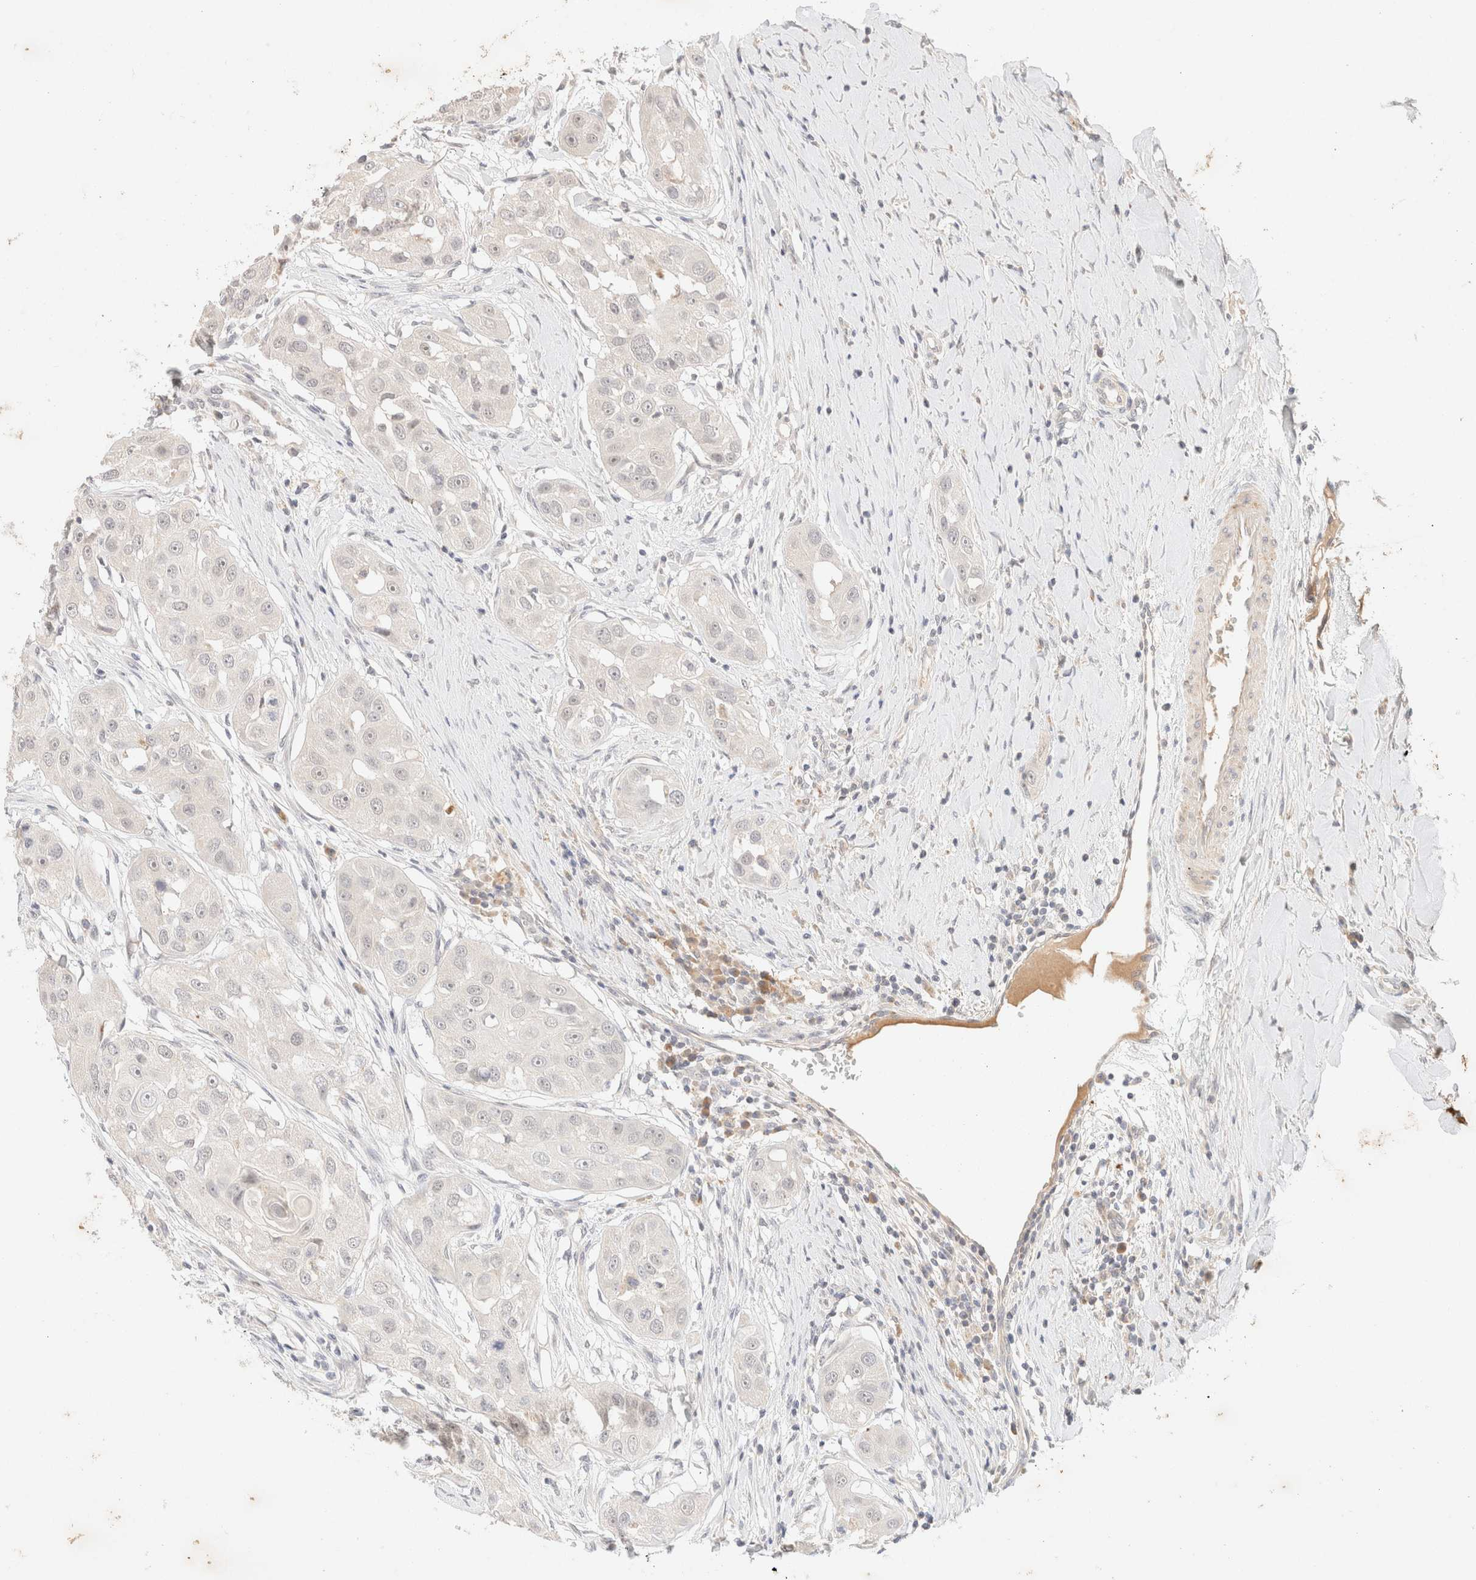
{"staining": {"intensity": "negative", "quantity": "none", "location": "none"}, "tissue": "head and neck cancer", "cell_type": "Tumor cells", "image_type": "cancer", "snomed": [{"axis": "morphology", "description": "Normal tissue, NOS"}, {"axis": "morphology", "description": "Squamous cell carcinoma, NOS"}, {"axis": "topography", "description": "Skeletal muscle"}, {"axis": "topography", "description": "Head-Neck"}], "caption": "This is an immunohistochemistry image of head and neck cancer (squamous cell carcinoma). There is no staining in tumor cells.", "gene": "SNTB1", "patient": {"sex": "male", "age": 51}}